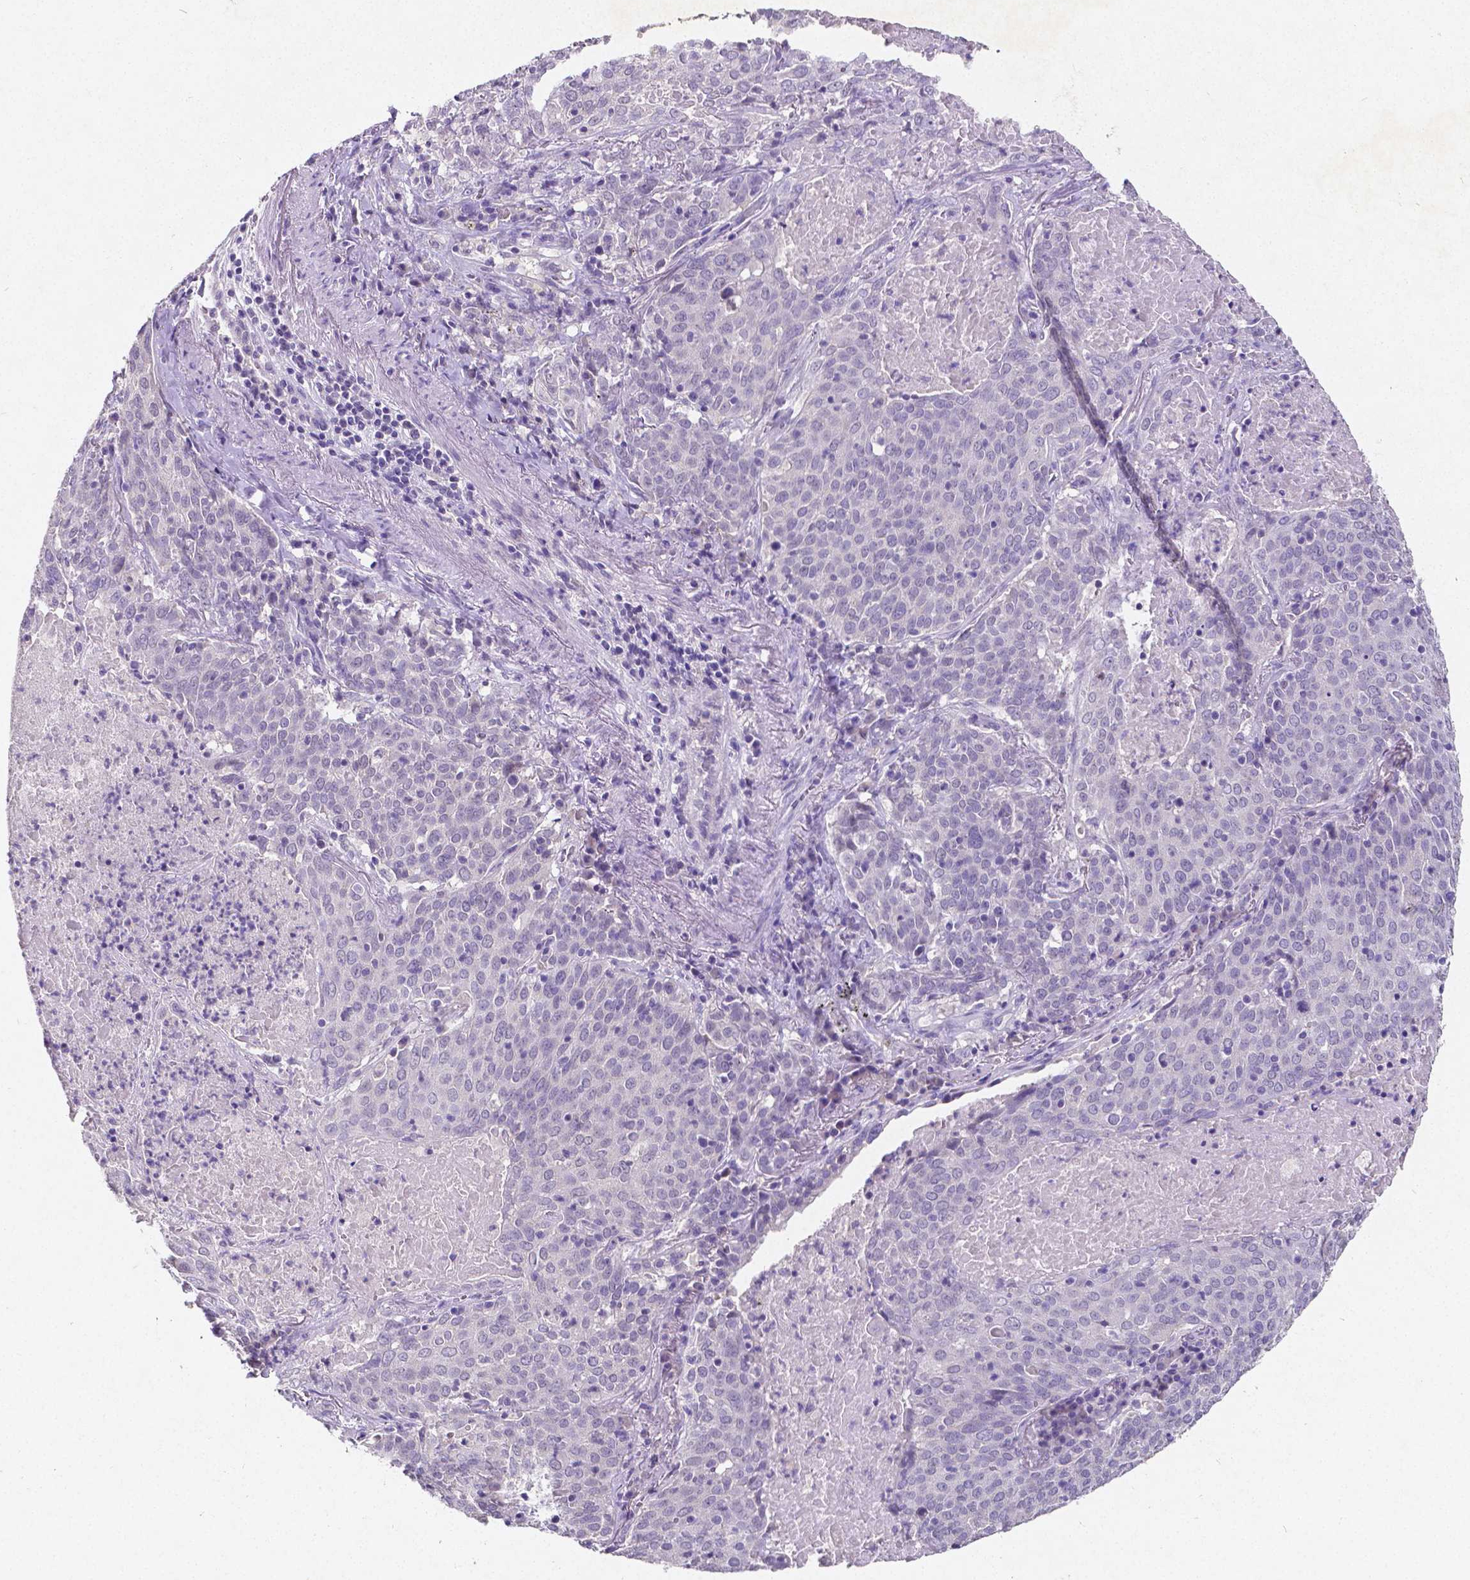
{"staining": {"intensity": "negative", "quantity": "none", "location": "none"}, "tissue": "lung cancer", "cell_type": "Tumor cells", "image_type": "cancer", "snomed": [{"axis": "morphology", "description": "Squamous cell carcinoma, NOS"}, {"axis": "topography", "description": "Lung"}], "caption": "There is no significant expression in tumor cells of lung cancer (squamous cell carcinoma).", "gene": "SATB2", "patient": {"sex": "male", "age": 82}}